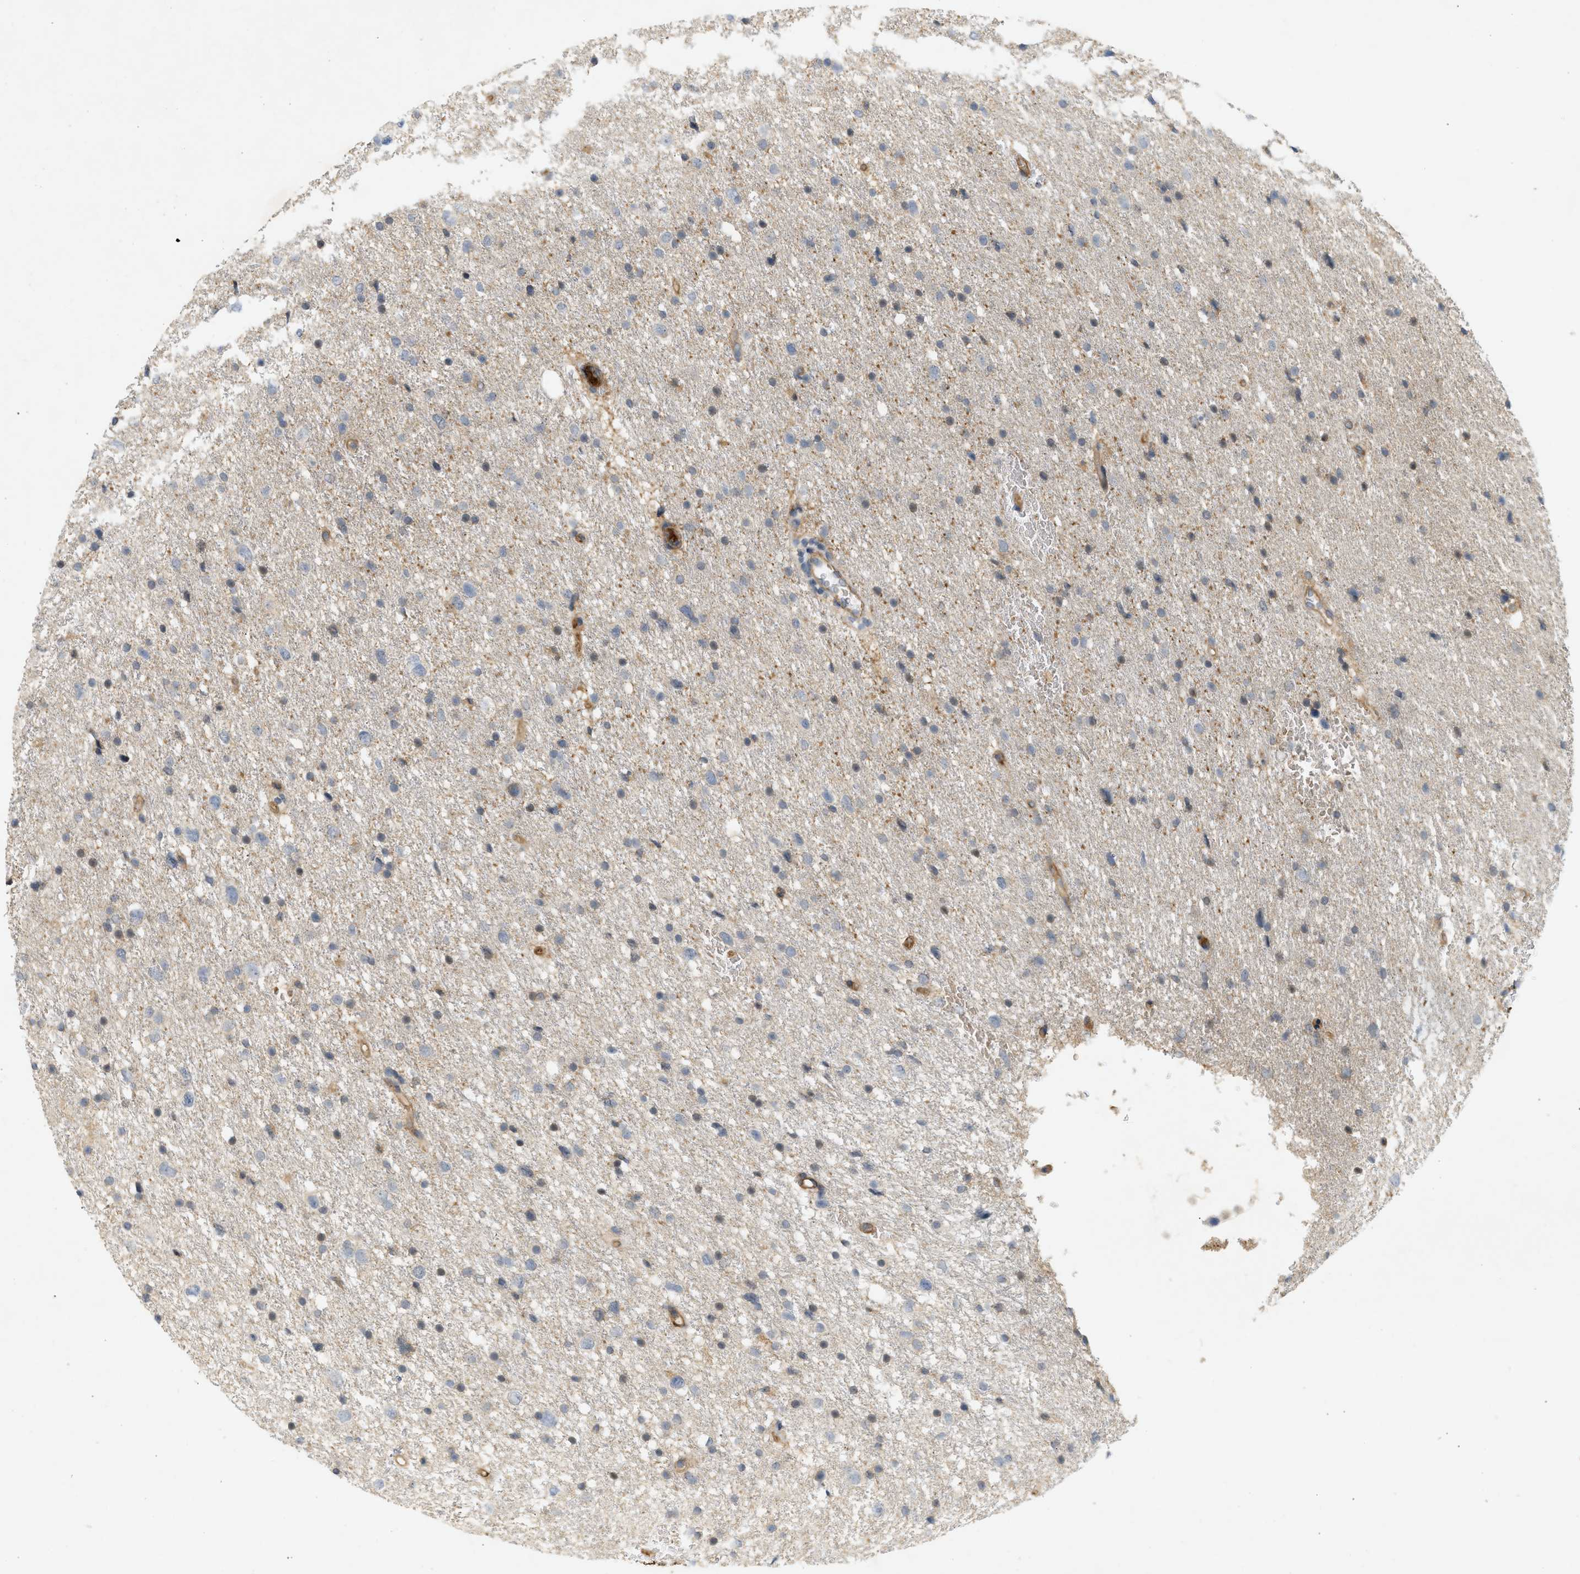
{"staining": {"intensity": "weak", "quantity": "<25%", "location": "cytoplasmic/membranous"}, "tissue": "glioma", "cell_type": "Tumor cells", "image_type": "cancer", "snomed": [{"axis": "morphology", "description": "Glioma, malignant, Low grade"}, {"axis": "topography", "description": "Brain"}], "caption": "Immunohistochemistry of malignant glioma (low-grade) displays no positivity in tumor cells.", "gene": "F8", "patient": {"sex": "female", "age": 37}}